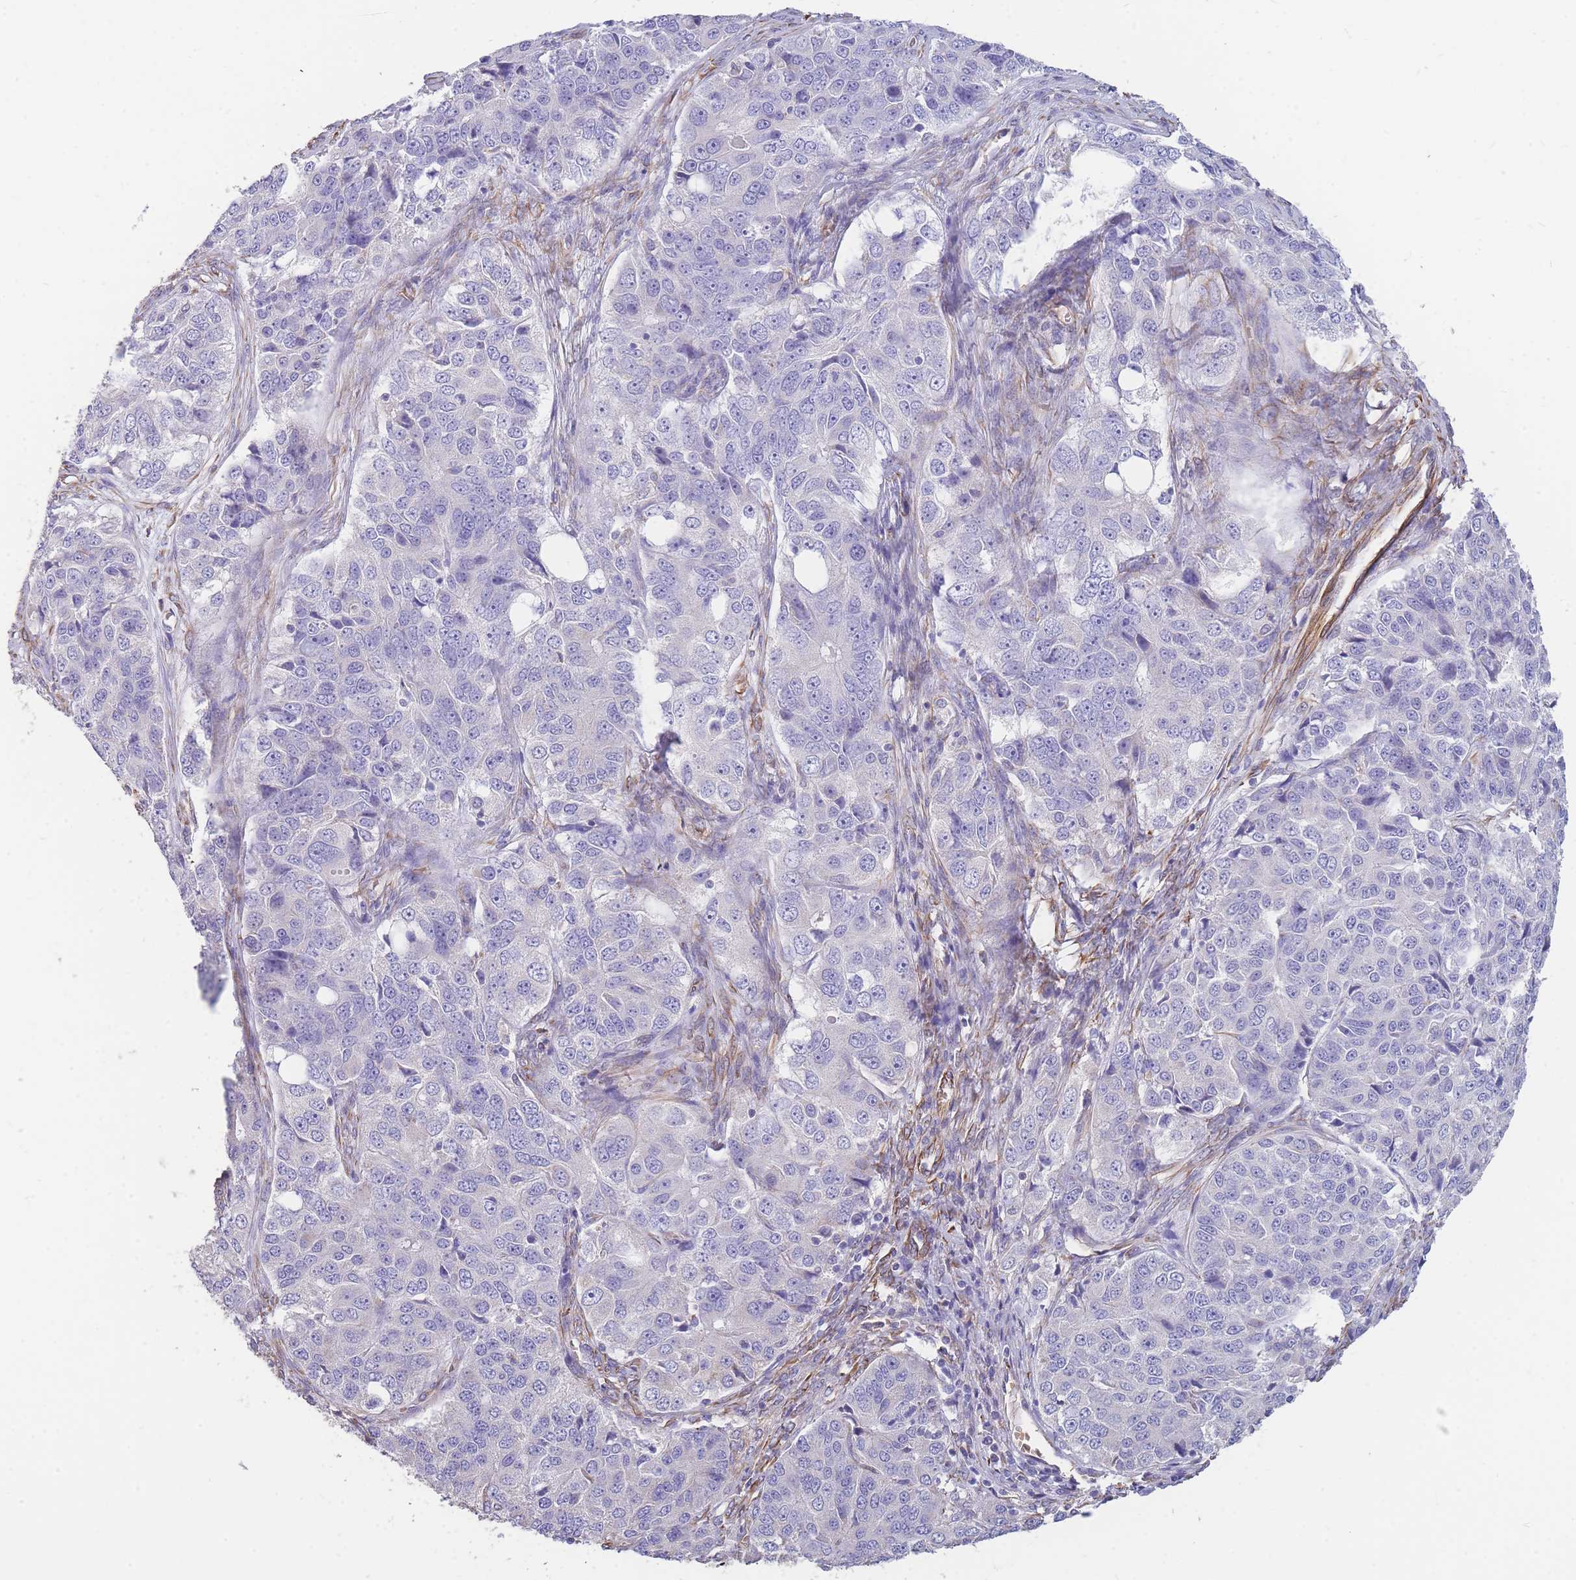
{"staining": {"intensity": "negative", "quantity": "none", "location": "none"}, "tissue": "ovarian cancer", "cell_type": "Tumor cells", "image_type": "cancer", "snomed": [{"axis": "morphology", "description": "Carcinoma, endometroid"}, {"axis": "topography", "description": "Ovary"}], "caption": "The histopathology image demonstrates no staining of tumor cells in ovarian cancer (endometroid carcinoma). Brightfield microscopy of immunohistochemistry stained with DAB (3,3'-diaminobenzidine) (brown) and hematoxylin (blue), captured at high magnification.", "gene": "ANKRD53", "patient": {"sex": "female", "age": 51}}